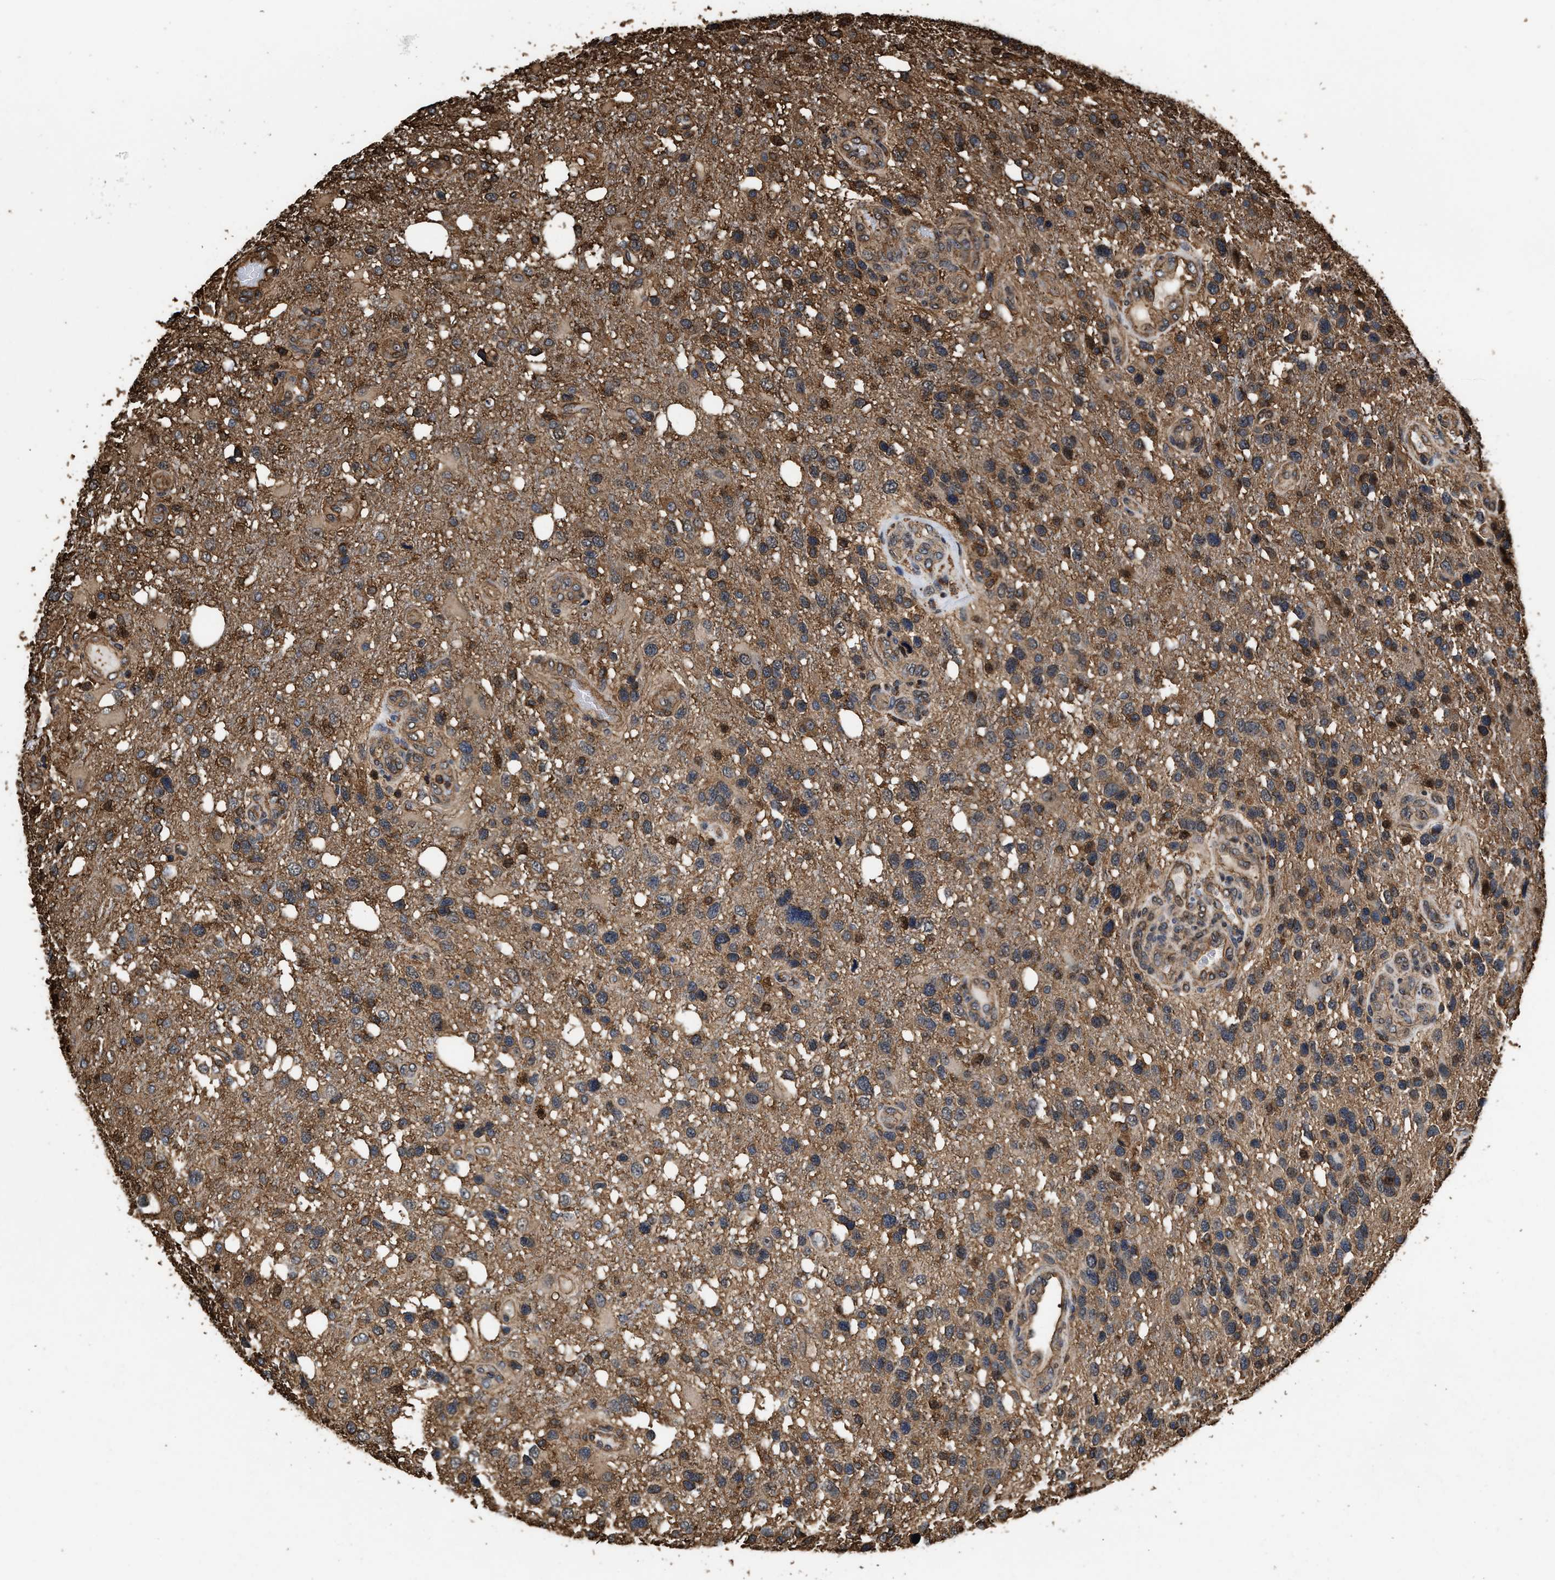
{"staining": {"intensity": "moderate", "quantity": ">75%", "location": "cytoplasmic/membranous"}, "tissue": "glioma", "cell_type": "Tumor cells", "image_type": "cancer", "snomed": [{"axis": "morphology", "description": "Glioma, malignant, High grade"}, {"axis": "topography", "description": "Brain"}], "caption": "High-power microscopy captured an immunohistochemistry (IHC) image of glioma, revealing moderate cytoplasmic/membranous positivity in about >75% of tumor cells. The protein is shown in brown color, while the nuclei are stained blue.", "gene": "KBTBD2", "patient": {"sex": "female", "age": 58}}